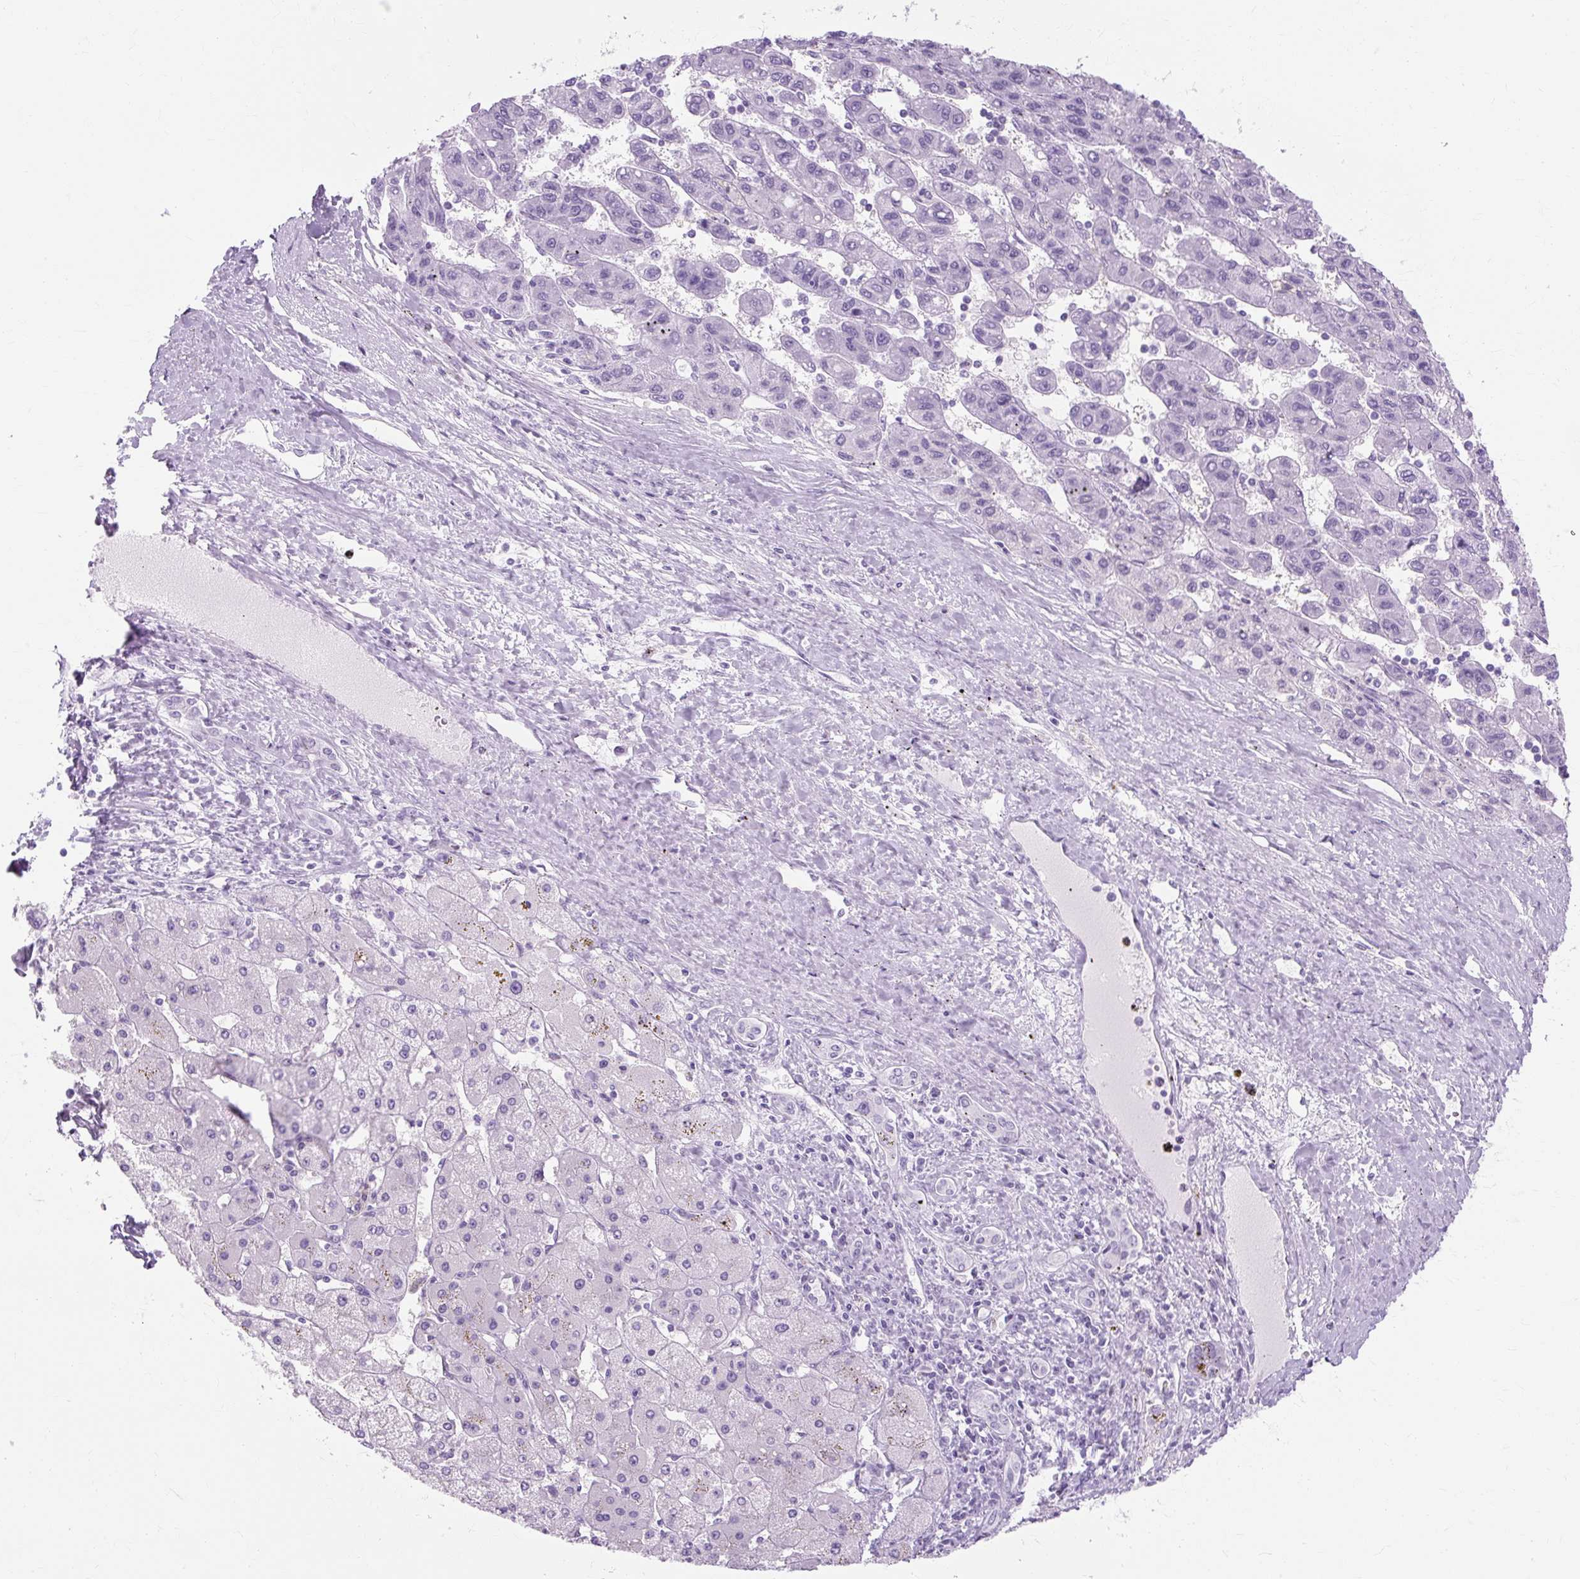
{"staining": {"intensity": "negative", "quantity": "none", "location": "none"}, "tissue": "liver cancer", "cell_type": "Tumor cells", "image_type": "cancer", "snomed": [{"axis": "morphology", "description": "Carcinoma, Hepatocellular, NOS"}, {"axis": "topography", "description": "Liver"}], "caption": "Liver hepatocellular carcinoma stained for a protein using immunohistochemistry (IHC) exhibits no expression tumor cells.", "gene": "RYBP", "patient": {"sex": "female", "age": 82}}